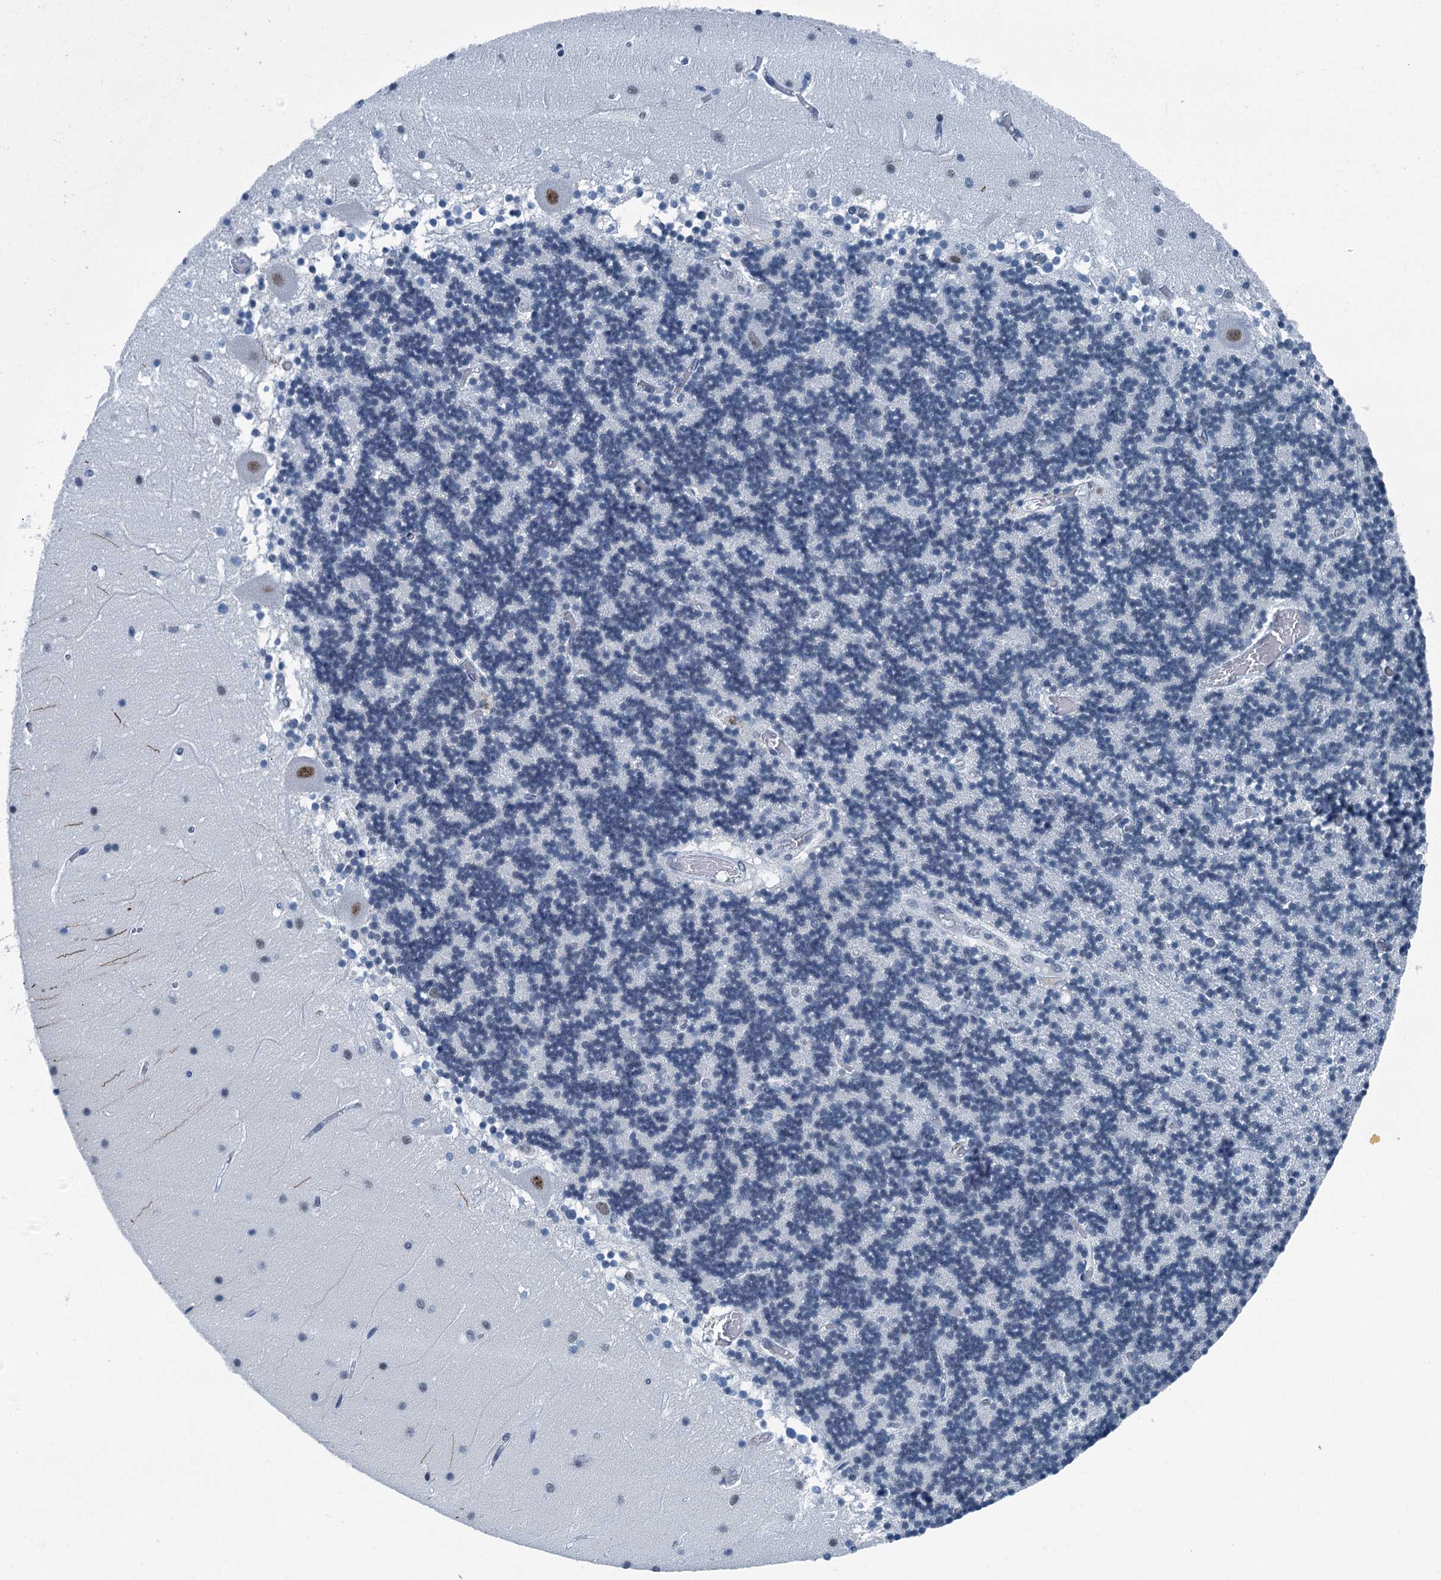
{"staining": {"intensity": "negative", "quantity": "none", "location": "none"}, "tissue": "cerebellum", "cell_type": "Cells in granular layer", "image_type": "normal", "snomed": [{"axis": "morphology", "description": "Normal tissue, NOS"}, {"axis": "topography", "description": "Cerebellum"}], "caption": "Photomicrograph shows no protein positivity in cells in granular layer of normal cerebellum.", "gene": "TRPT1", "patient": {"sex": "female", "age": 28}}